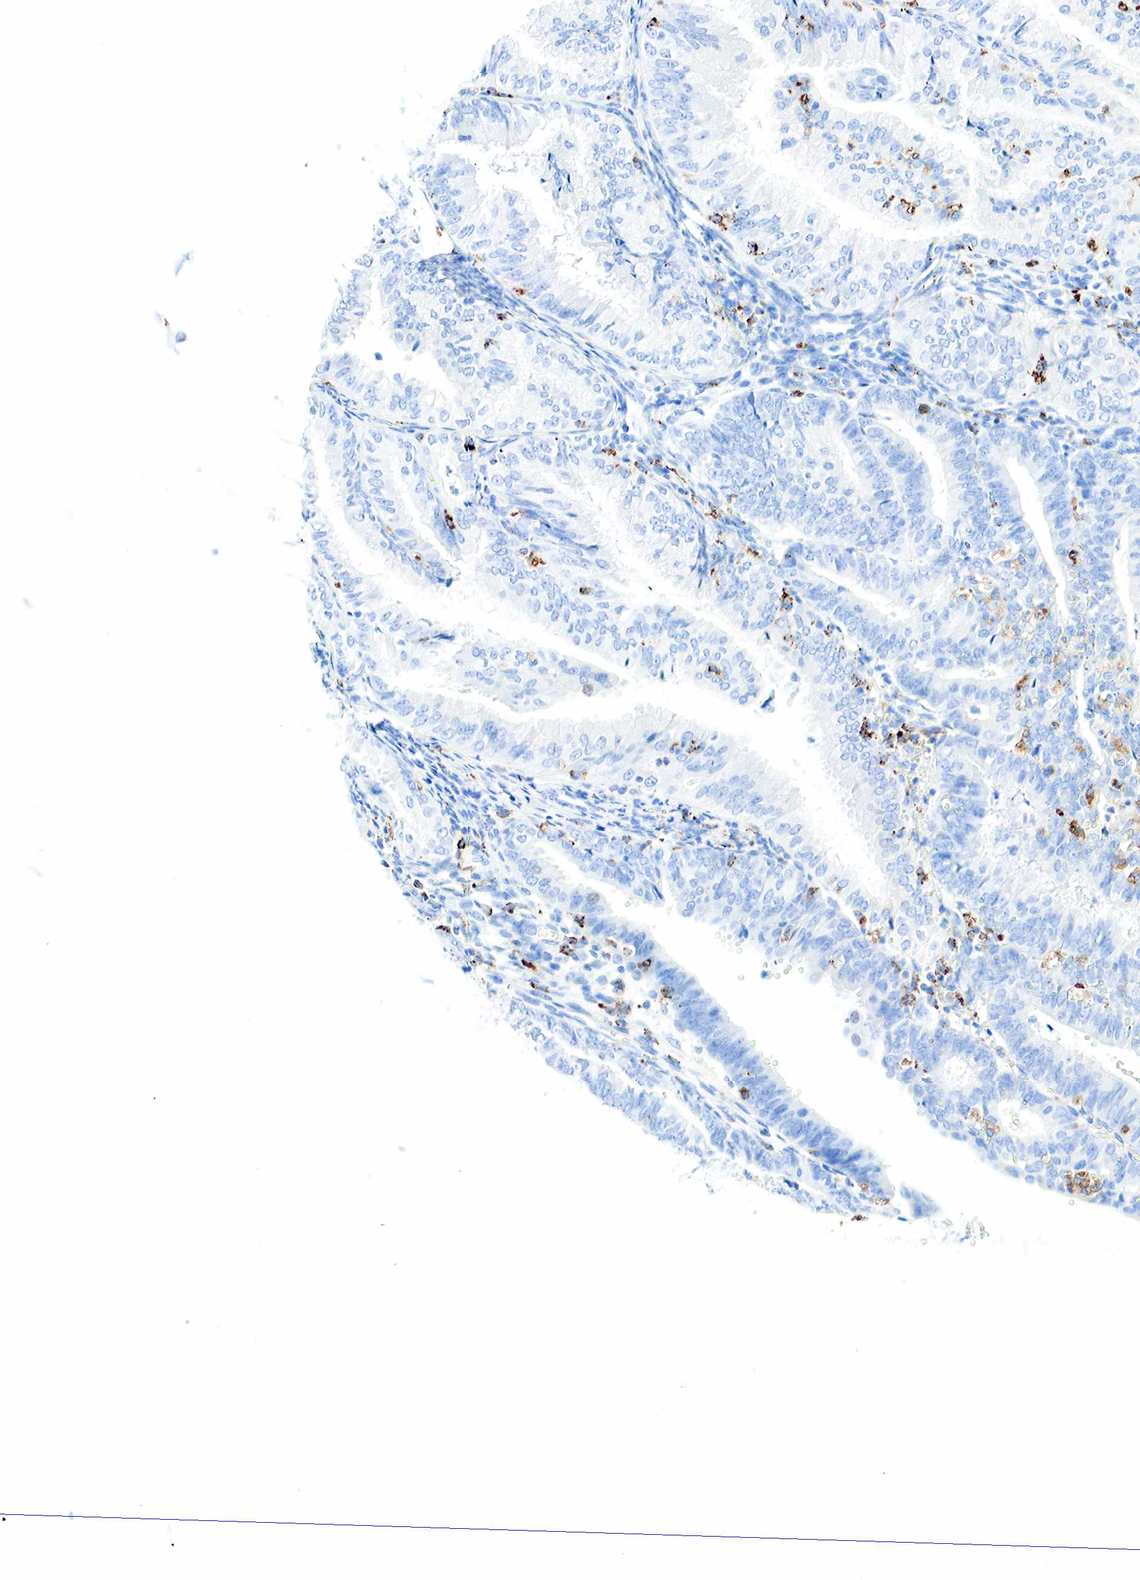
{"staining": {"intensity": "negative", "quantity": "none", "location": "none"}, "tissue": "endometrial cancer", "cell_type": "Tumor cells", "image_type": "cancer", "snomed": [{"axis": "morphology", "description": "Adenocarcinoma, NOS"}, {"axis": "topography", "description": "Endometrium"}], "caption": "Immunohistochemistry (IHC) photomicrograph of human endometrial cancer (adenocarcinoma) stained for a protein (brown), which shows no expression in tumor cells. (Stains: DAB (3,3'-diaminobenzidine) immunohistochemistry with hematoxylin counter stain, Microscopy: brightfield microscopy at high magnification).", "gene": "CD68", "patient": {"sex": "female", "age": 66}}